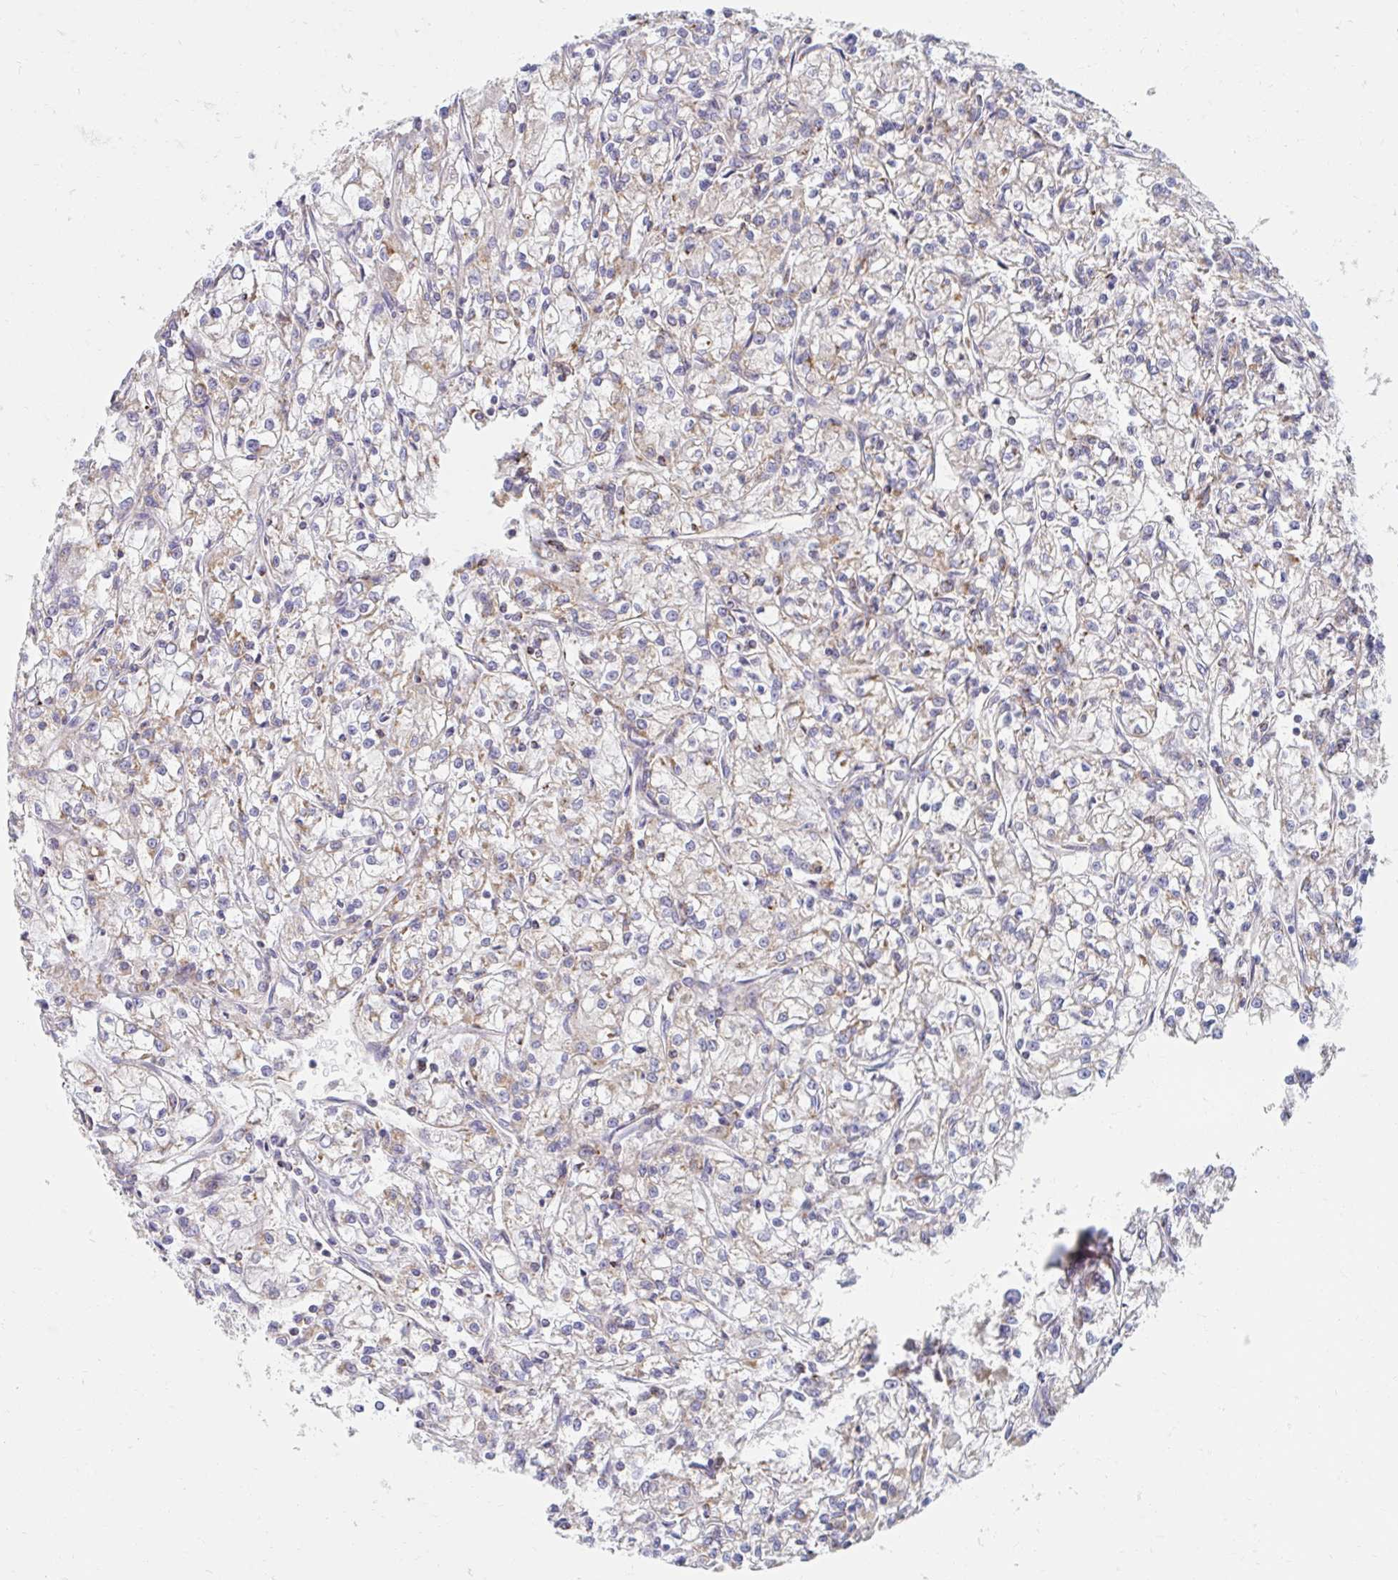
{"staining": {"intensity": "weak", "quantity": "<25%", "location": "cytoplasmic/membranous"}, "tissue": "renal cancer", "cell_type": "Tumor cells", "image_type": "cancer", "snomed": [{"axis": "morphology", "description": "Adenocarcinoma, NOS"}, {"axis": "topography", "description": "Kidney"}], "caption": "An image of human renal cancer (adenocarcinoma) is negative for staining in tumor cells.", "gene": "MAVS", "patient": {"sex": "female", "age": 59}}